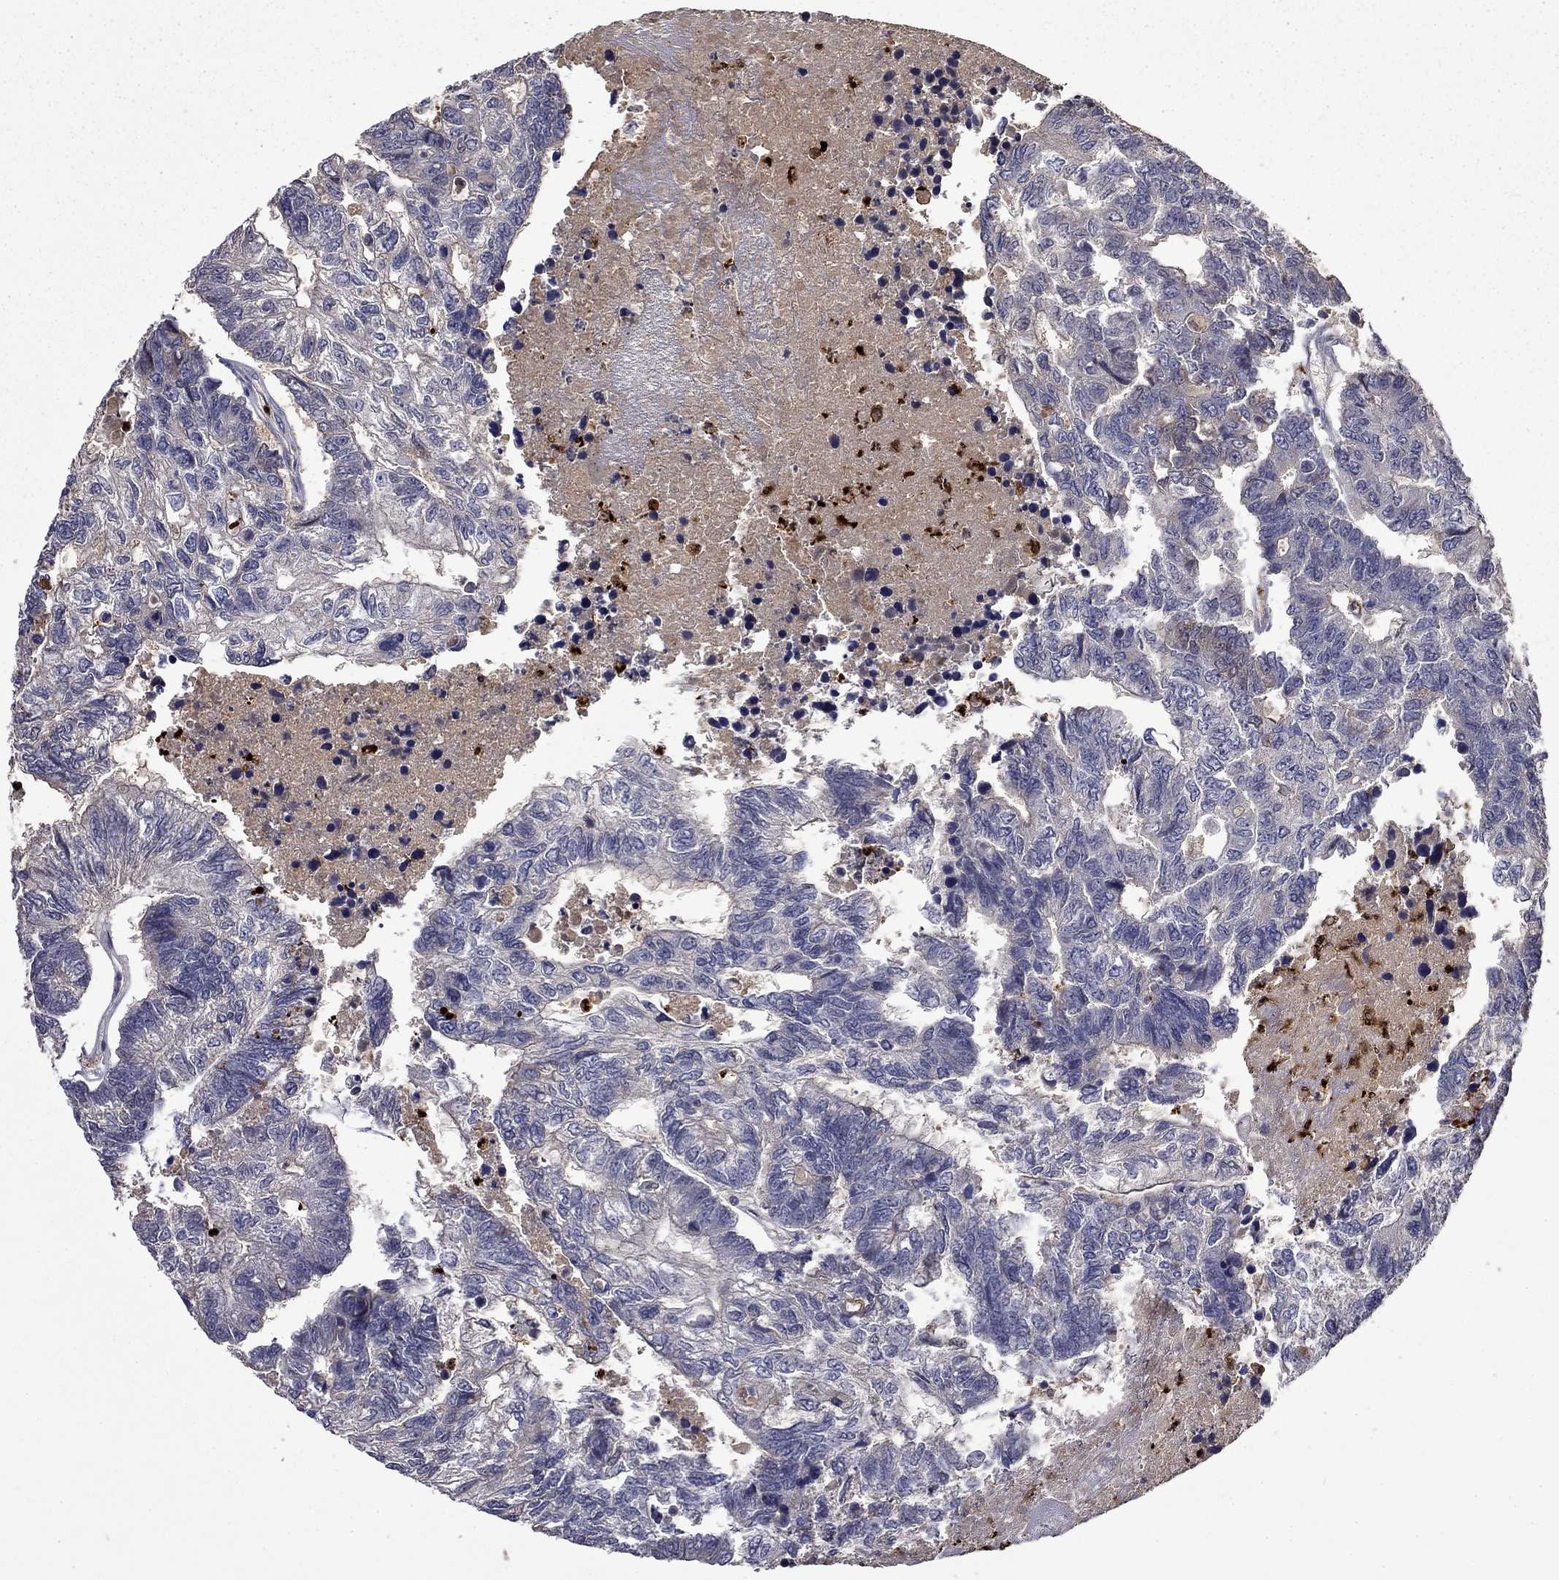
{"staining": {"intensity": "negative", "quantity": "none", "location": "none"}, "tissue": "colorectal cancer", "cell_type": "Tumor cells", "image_type": "cancer", "snomed": [{"axis": "morphology", "description": "Adenocarcinoma, NOS"}, {"axis": "topography", "description": "Colon"}], "caption": "IHC image of neoplastic tissue: colorectal cancer stained with DAB shows no significant protein positivity in tumor cells.", "gene": "SATB1", "patient": {"sex": "female", "age": 48}}